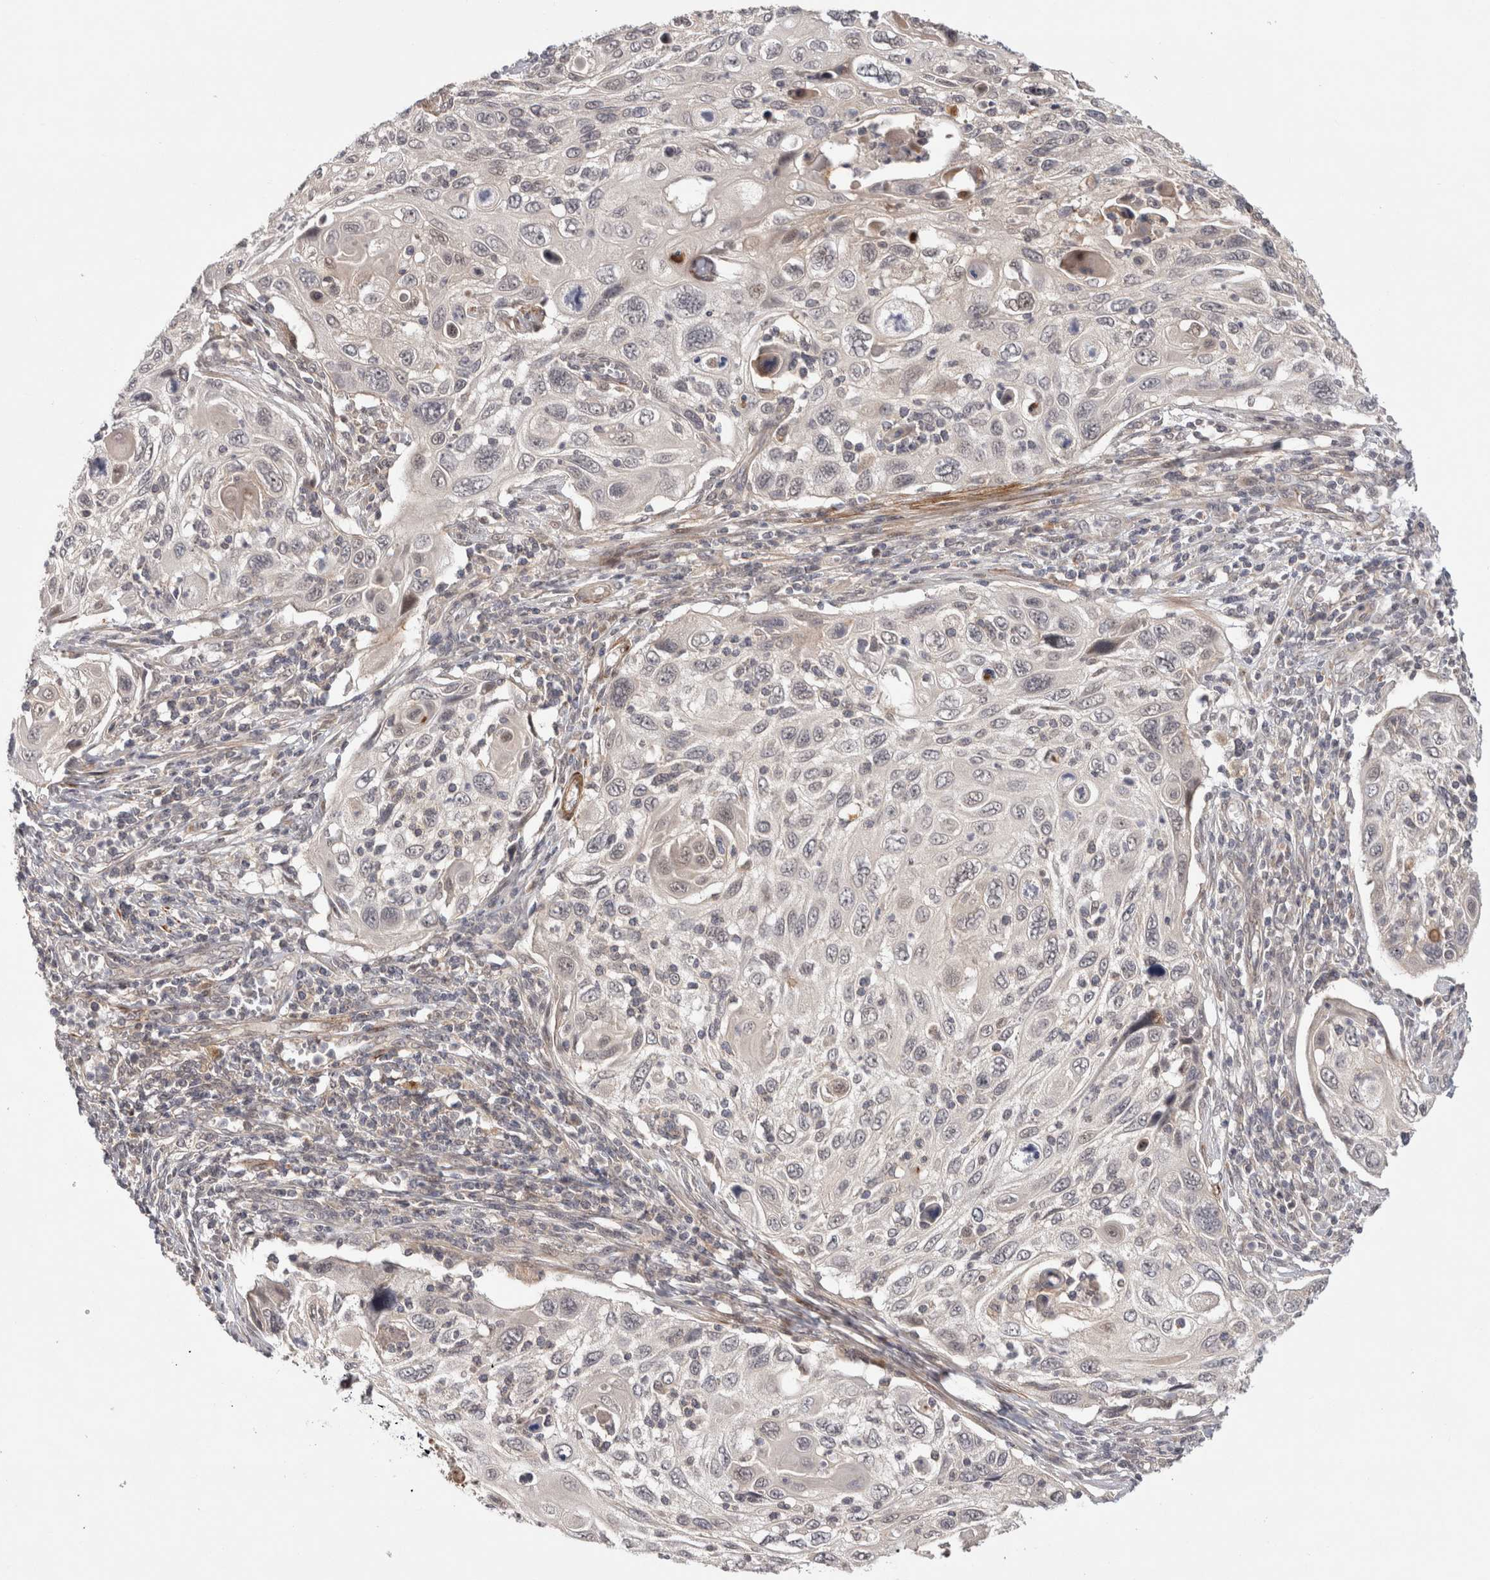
{"staining": {"intensity": "negative", "quantity": "none", "location": "none"}, "tissue": "cervical cancer", "cell_type": "Tumor cells", "image_type": "cancer", "snomed": [{"axis": "morphology", "description": "Squamous cell carcinoma, NOS"}, {"axis": "topography", "description": "Cervix"}], "caption": "Squamous cell carcinoma (cervical) was stained to show a protein in brown. There is no significant staining in tumor cells.", "gene": "ZNF318", "patient": {"sex": "female", "age": 70}}